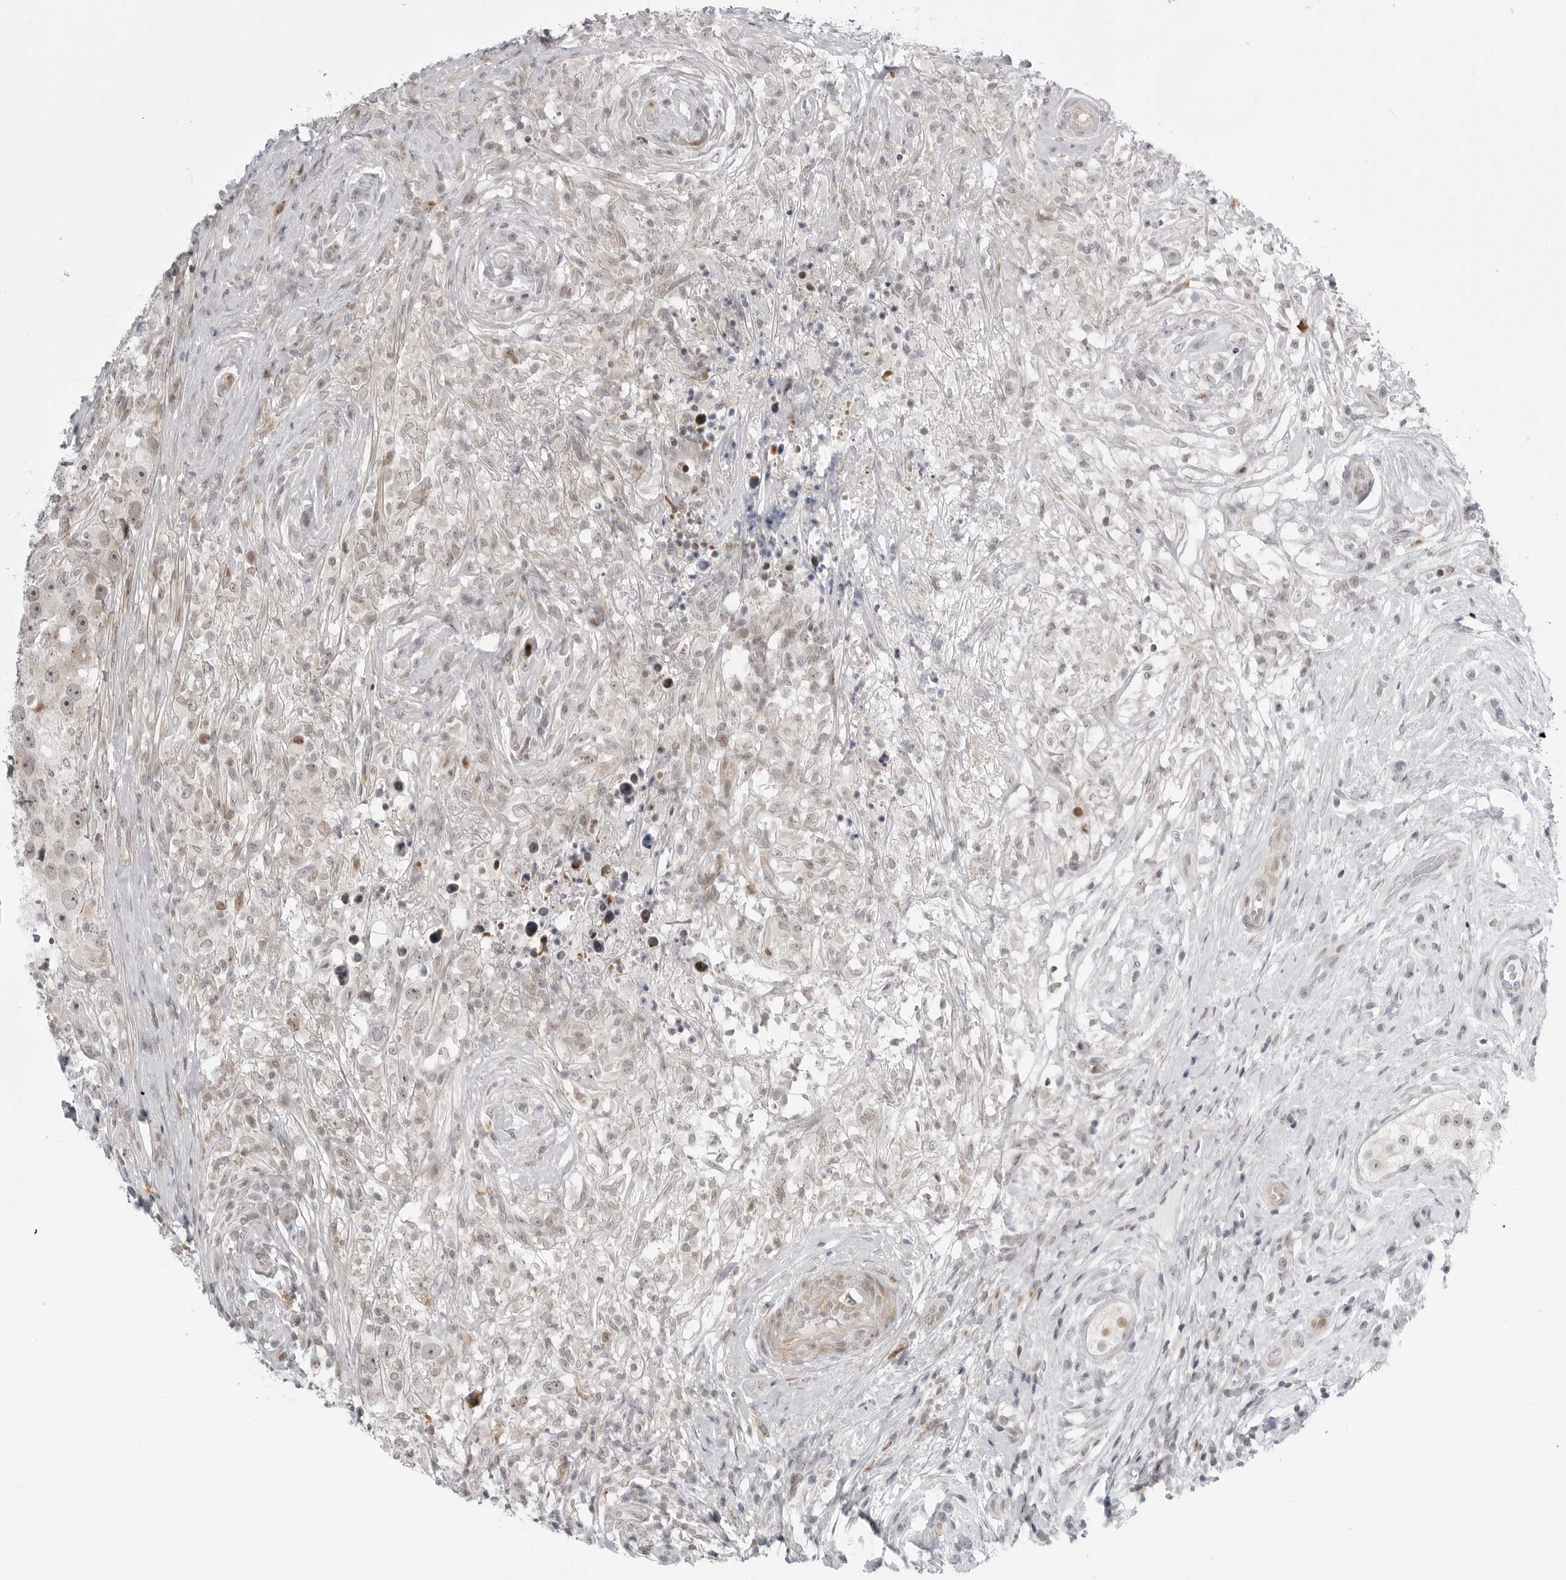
{"staining": {"intensity": "moderate", "quantity": "25%-75%", "location": "nuclear"}, "tissue": "testis cancer", "cell_type": "Tumor cells", "image_type": "cancer", "snomed": [{"axis": "morphology", "description": "Seminoma, NOS"}, {"axis": "topography", "description": "Testis"}], "caption": "A brown stain shows moderate nuclear positivity of a protein in human testis seminoma tumor cells. (IHC, brightfield microscopy, high magnification).", "gene": "FAM135B", "patient": {"sex": "male", "age": 49}}